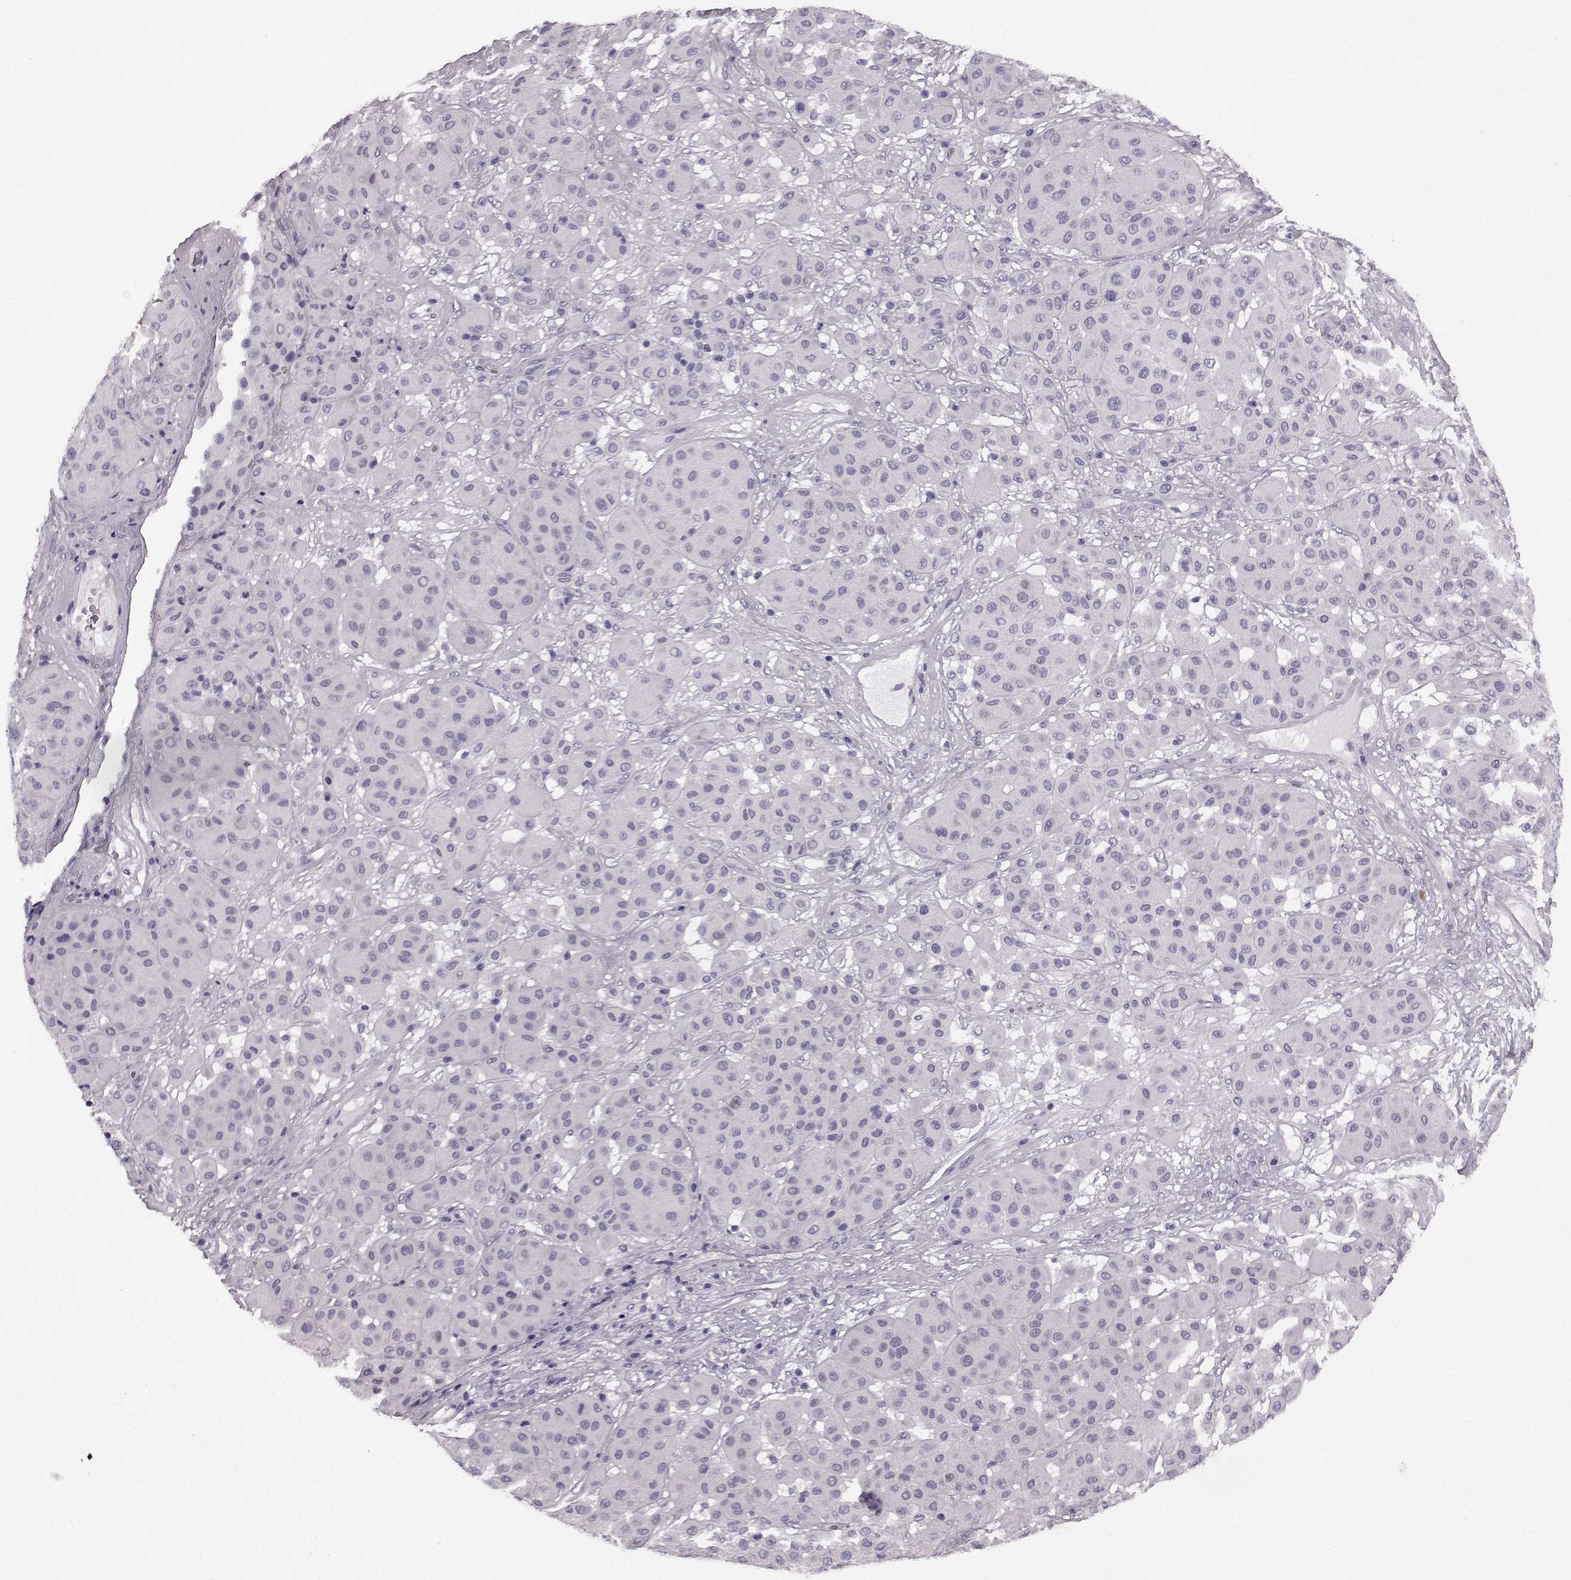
{"staining": {"intensity": "negative", "quantity": "none", "location": "none"}, "tissue": "melanoma", "cell_type": "Tumor cells", "image_type": "cancer", "snomed": [{"axis": "morphology", "description": "Malignant melanoma, Metastatic site"}, {"axis": "topography", "description": "Smooth muscle"}], "caption": "This is a histopathology image of immunohistochemistry staining of melanoma, which shows no positivity in tumor cells. Brightfield microscopy of IHC stained with DAB (brown) and hematoxylin (blue), captured at high magnification.", "gene": "AIPL1", "patient": {"sex": "male", "age": 41}}